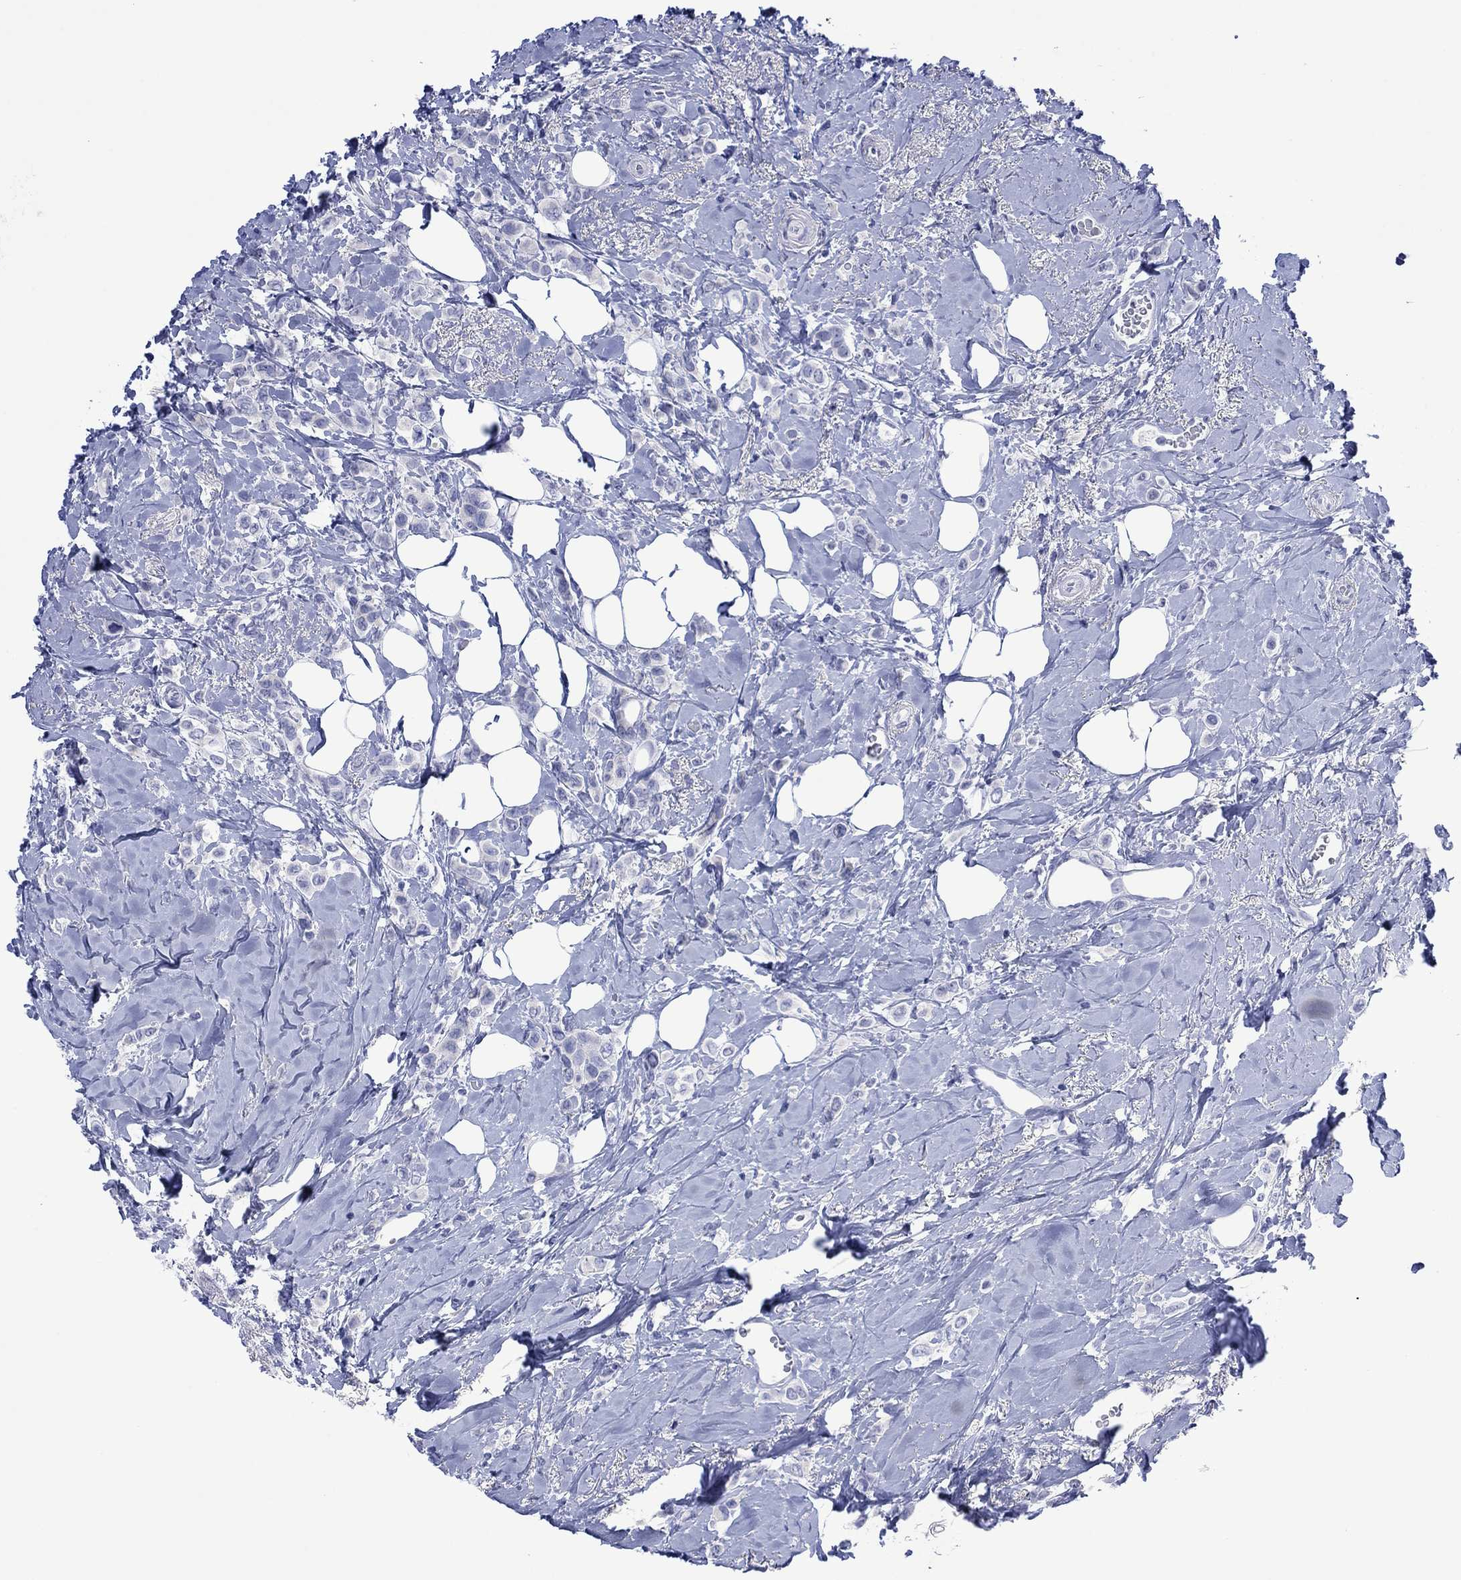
{"staining": {"intensity": "negative", "quantity": "none", "location": "none"}, "tissue": "breast cancer", "cell_type": "Tumor cells", "image_type": "cancer", "snomed": [{"axis": "morphology", "description": "Lobular carcinoma"}, {"axis": "topography", "description": "Breast"}], "caption": "High magnification brightfield microscopy of breast lobular carcinoma stained with DAB (brown) and counterstained with hematoxylin (blue): tumor cells show no significant expression. The staining was performed using DAB to visualize the protein expression in brown, while the nuclei were stained in blue with hematoxylin (Magnification: 20x).", "gene": "MLANA", "patient": {"sex": "female", "age": 66}}